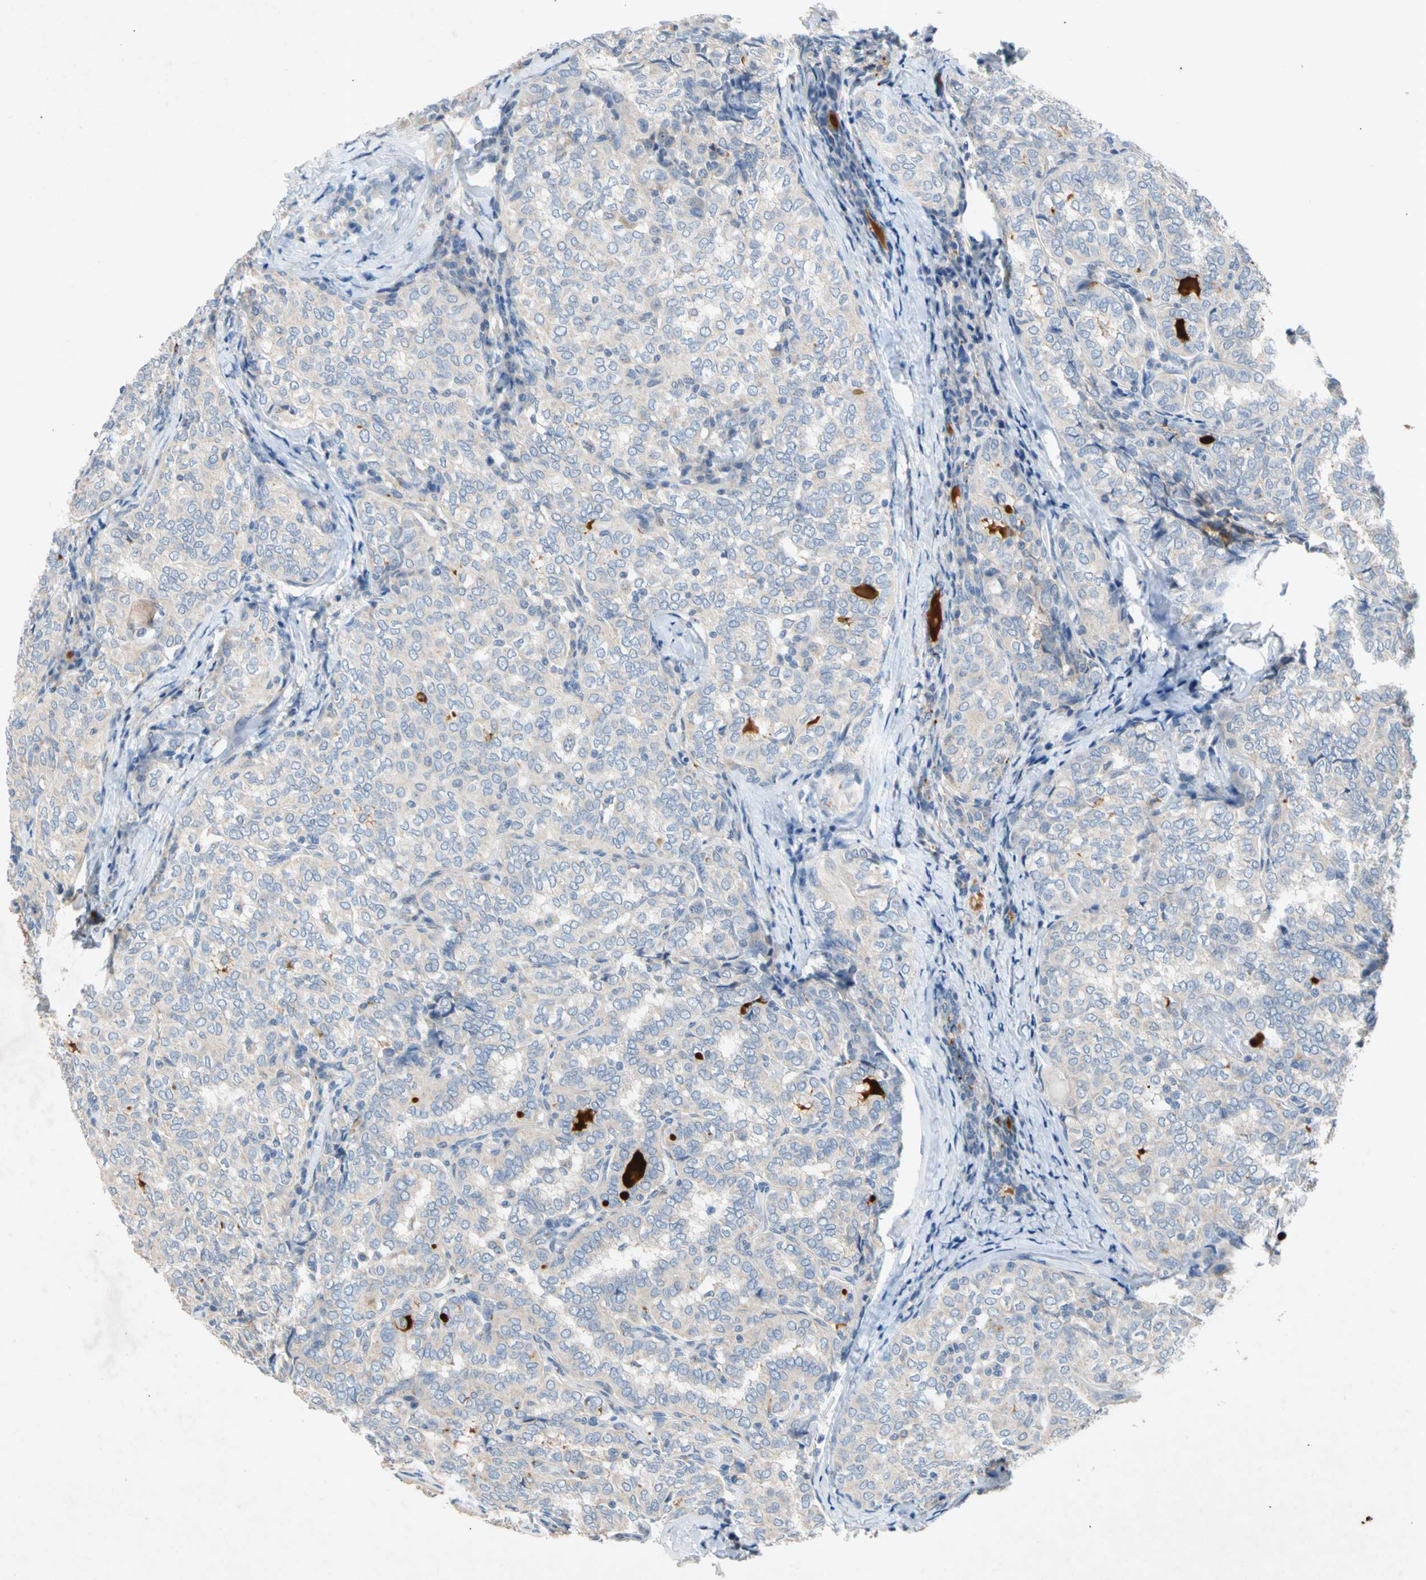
{"staining": {"intensity": "negative", "quantity": "none", "location": "none"}, "tissue": "thyroid cancer", "cell_type": "Tumor cells", "image_type": "cancer", "snomed": [{"axis": "morphology", "description": "Normal tissue, NOS"}, {"axis": "morphology", "description": "Papillary adenocarcinoma, NOS"}, {"axis": "topography", "description": "Thyroid gland"}], "caption": "Immunohistochemical staining of human papillary adenocarcinoma (thyroid) shows no significant staining in tumor cells.", "gene": "GASK1B", "patient": {"sex": "female", "age": 30}}